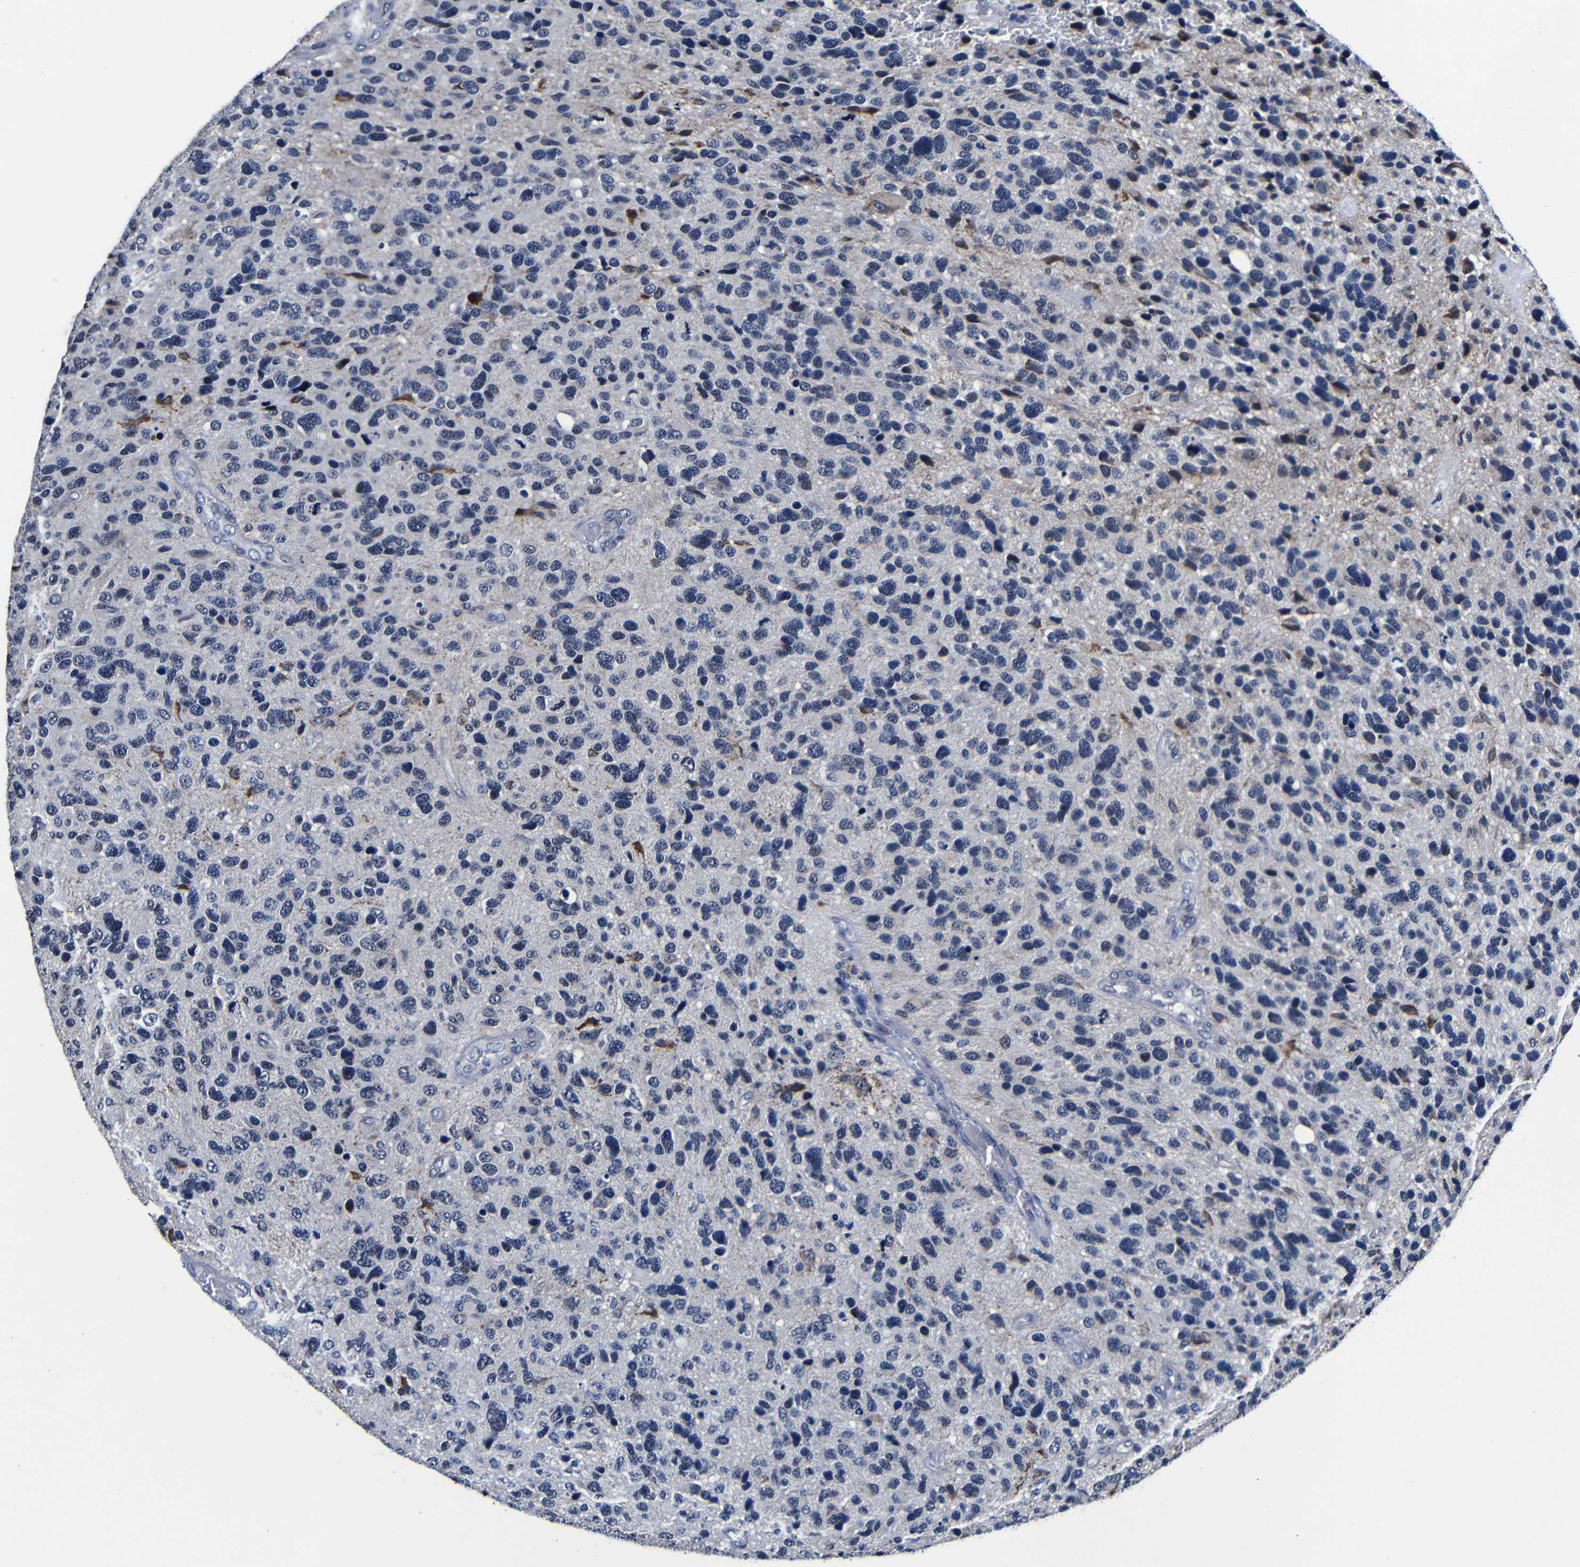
{"staining": {"intensity": "negative", "quantity": "none", "location": "none"}, "tissue": "glioma", "cell_type": "Tumor cells", "image_type": "cancer", "snomed": [{"axis": "morphology", "description": "Glioma, malignant, High grade"}, {"axis": "topography", "description": "Brain"}], "caption": "High-grade glioma (malignant) stained for a protein using immunohistochemistry reveals no staining tumor cells.", "gene": "DEPP1", "patient": {"sex": "female", "age": 58}}